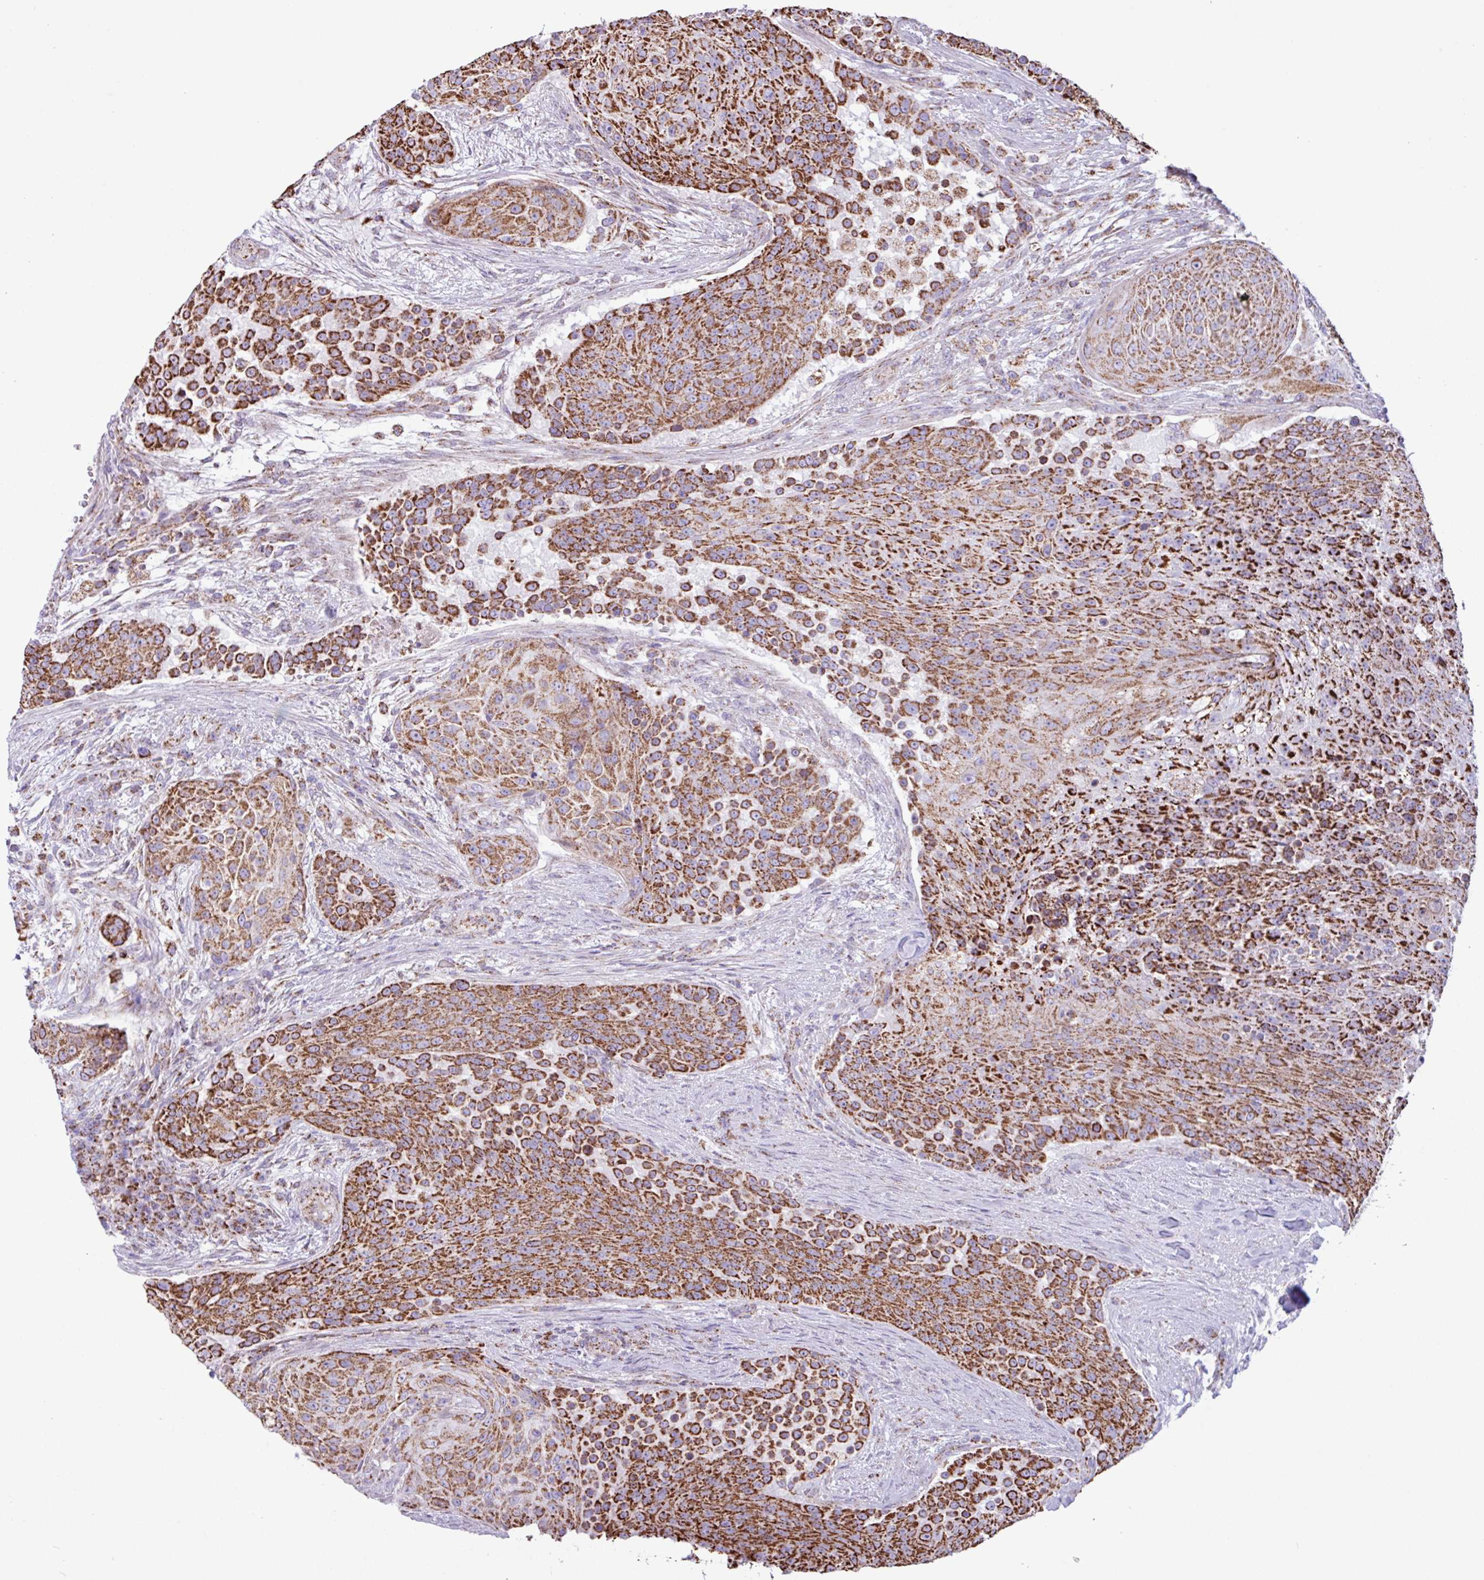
{"staining": {"intensity": "strong", "quantity": ">75%", "location": "cytoplasmic/membranous"}, "tissue": "urothelial cancer", "cell_type": "Tumor cells", "image_type": "cancer", "snomed": [{"axis": "morphology", "description": "Urothelial carcinoma, High grade"}, {"axis": "topography", "description": "Urinary bladder"}], "caption": "About >75% of tumor cells in urothelial cancer reveal strong cytoplasmic/membranous protein staining as visualized by brown immunohistochemical staining.", "gene": "RTL3", "patient": {"sex": "female", "age": 63}}